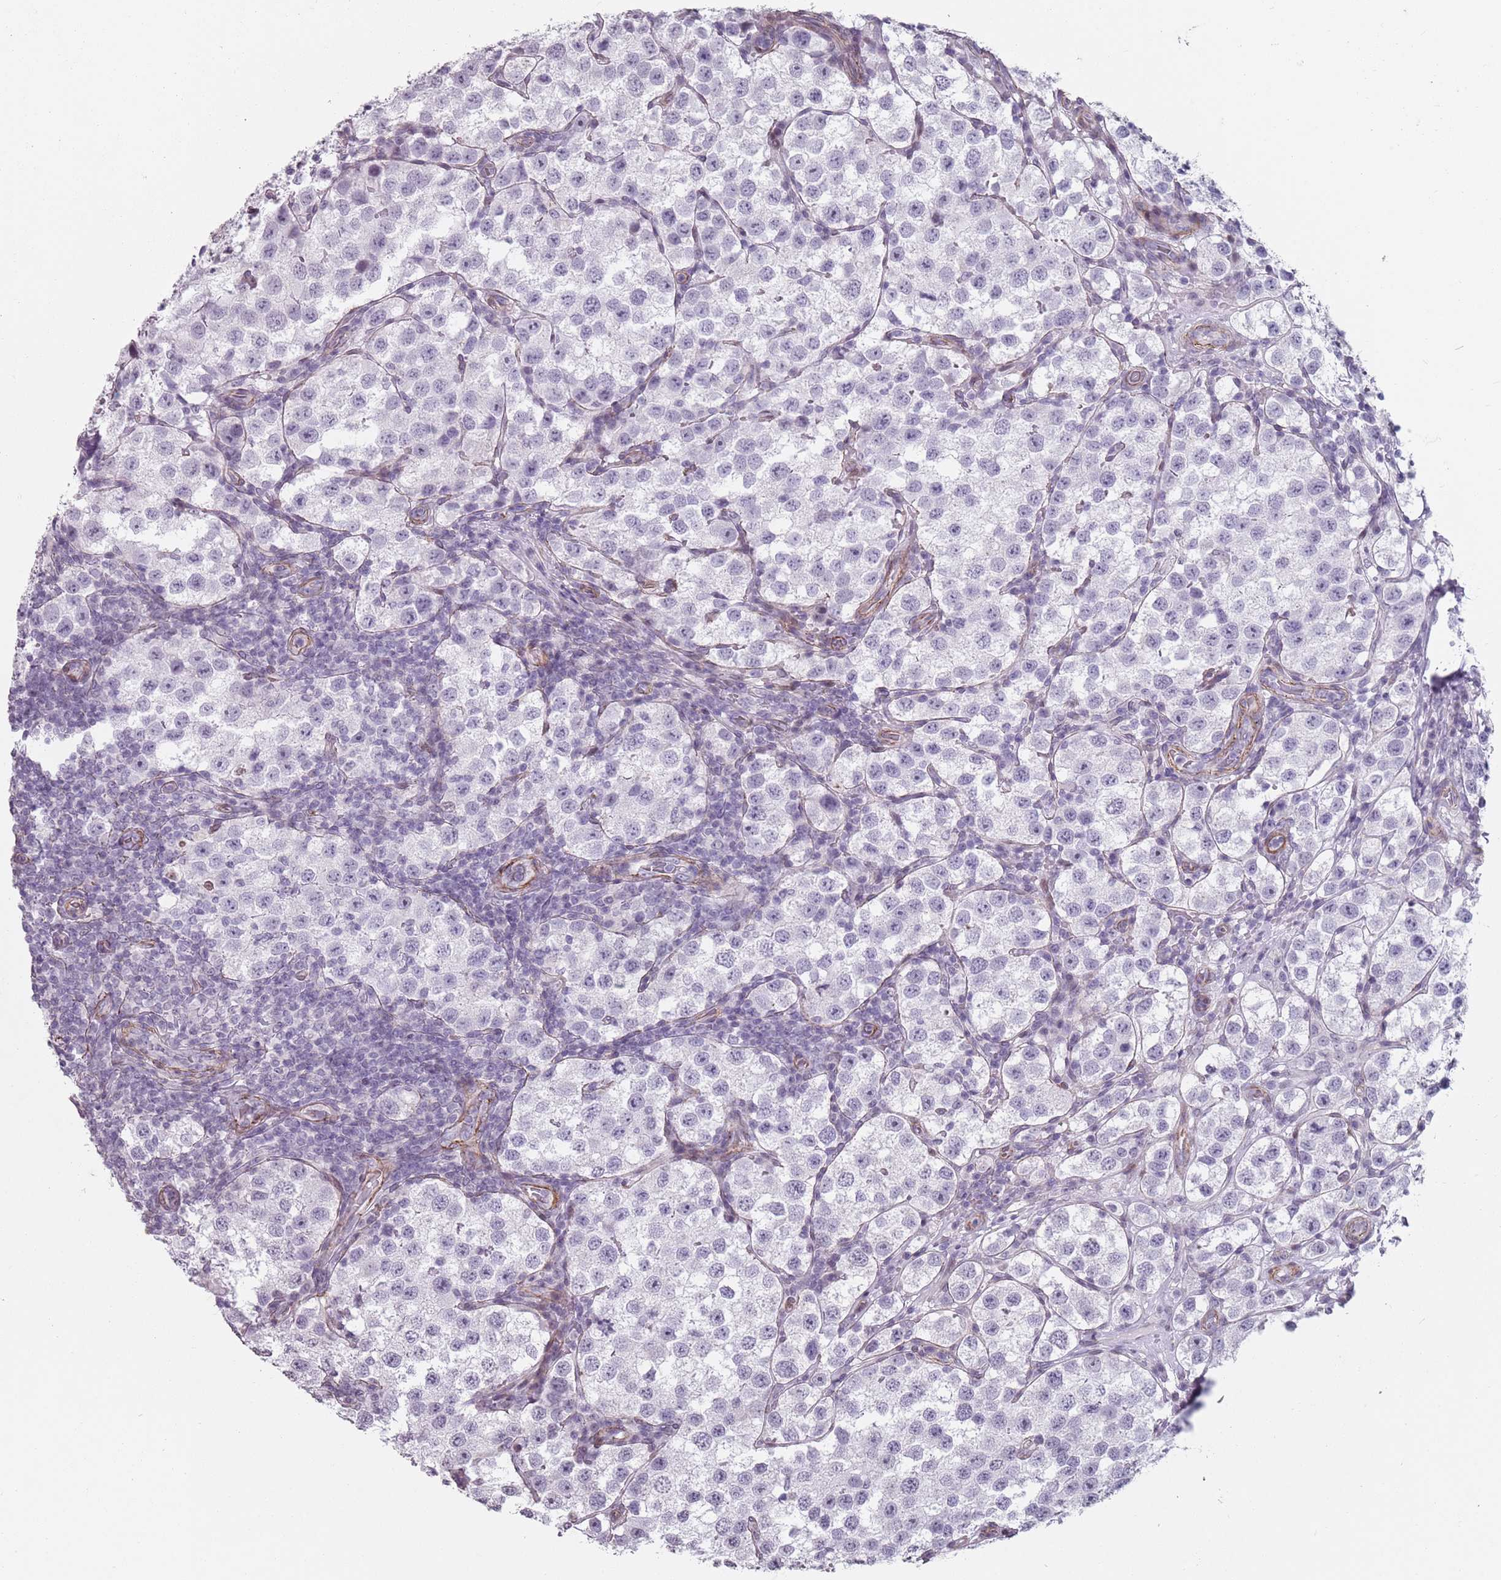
{"staining": {"intensity": "negative", "quantity": "none", "location": "none"}, "tissue": "testis cancer", "cell_type": "Tumor cells", "image_type": "cancer", "snomed": [{"axis": "morphology", "description": "Seminoma, NOS"}, {"axis": "topography", "description": "Testis"}], "caption": "The immunohistochemistry (IHC) histopathology image has no significant positivity in tumor cells of testis seminoma tissue. Brightfield microscopy of immunohistochemistry stained with DAB (brown) and hematoxylin (blue), captured at high magnification.", "gene": "TMC4", "patient": {"sex": "male", "age": 37}}